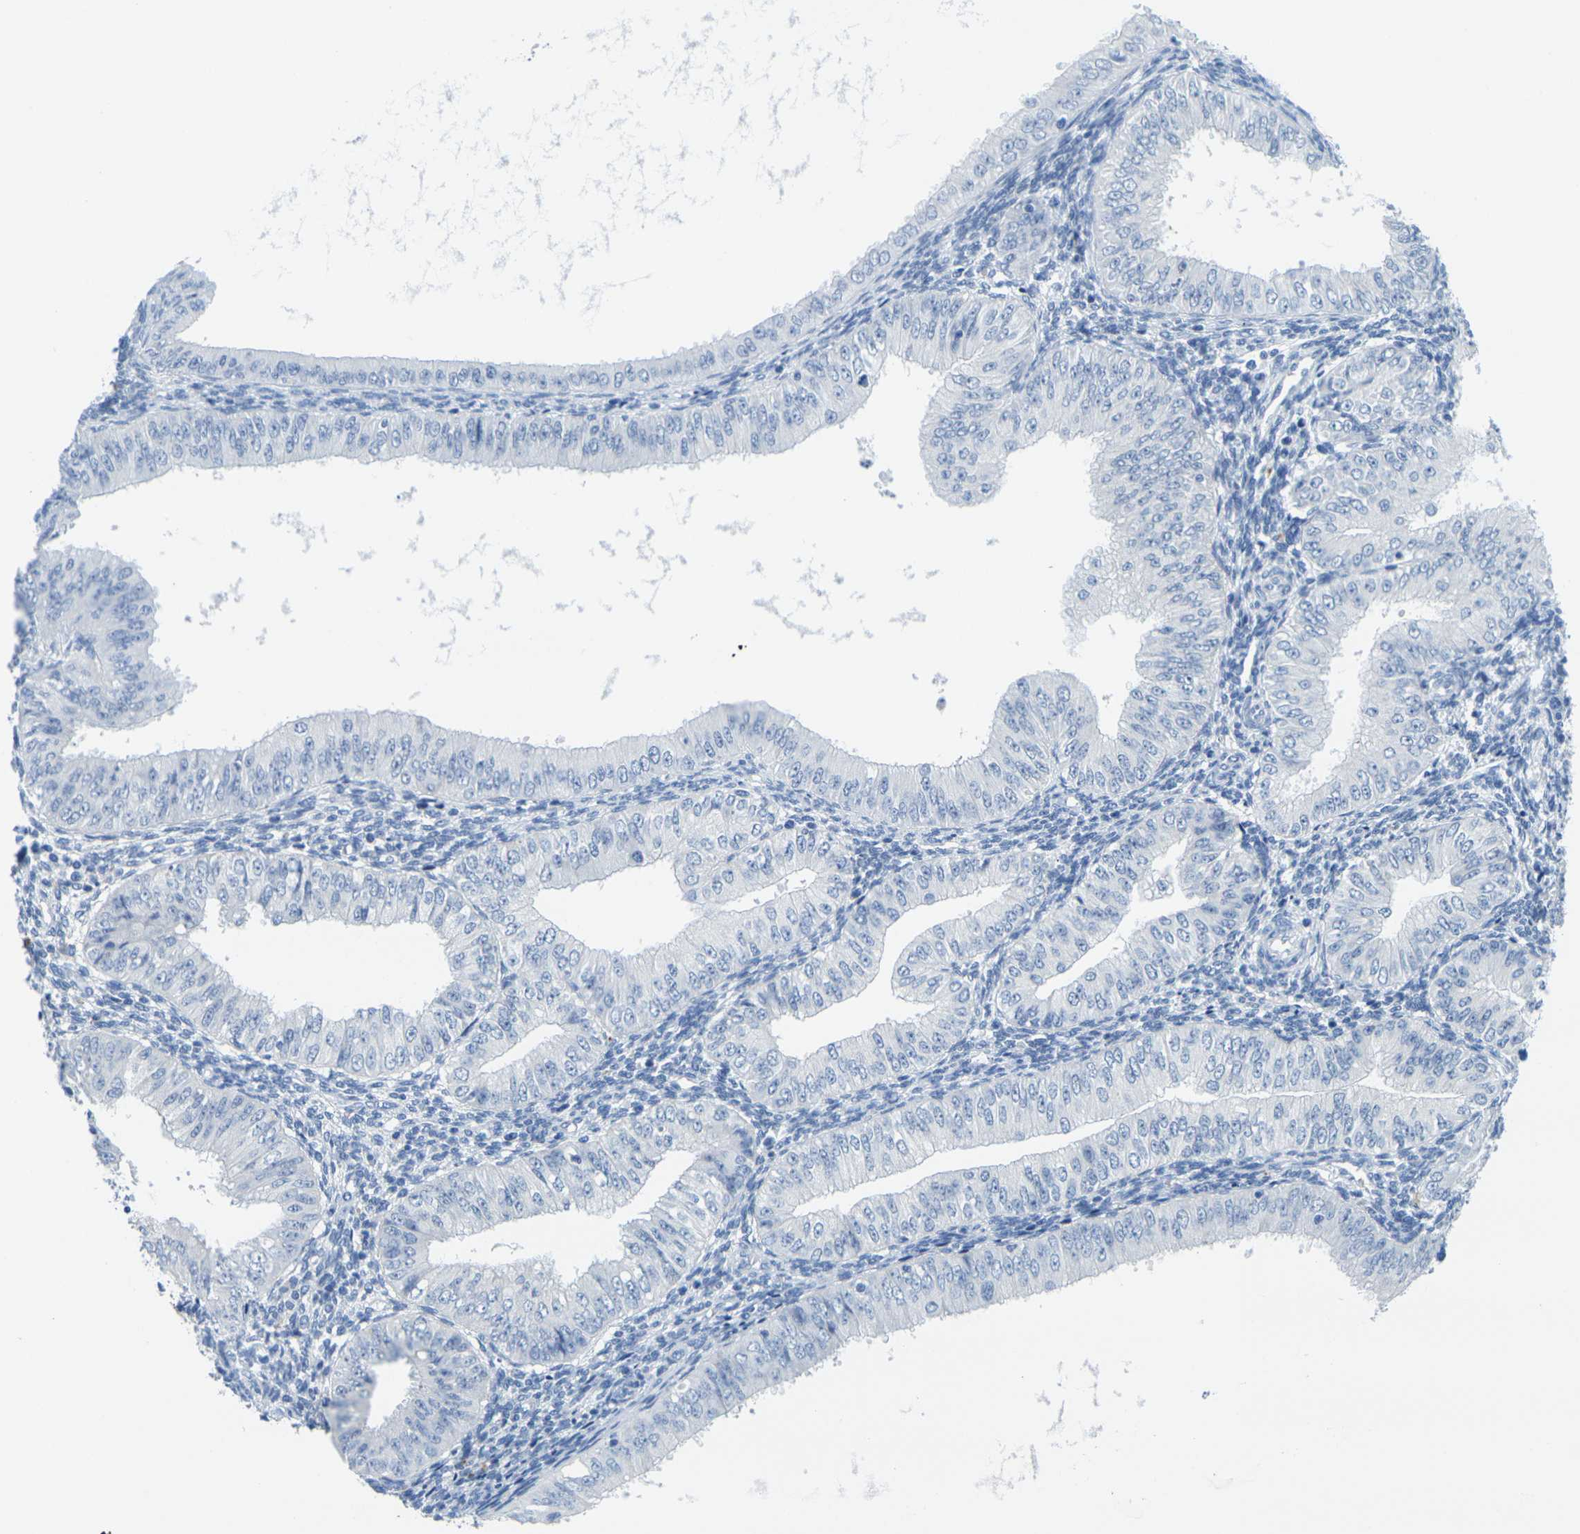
{"staining": {"intensity": "negative", "quantity": "none", "location": "none"}, "tissue": "endometrial cancer", "cell_type": "Tumor cells", "image_type": "cancer", "snomed": [{"axis": "morphology", "description": "Normal tissue, NOS"}, {"axis": "morphology", "description": "Adenocarcinoma, NOS"}, {"axis": "topography", "description": "Endometrium"}], "caption": "Endometrial cancer stained for a protein using immunohistochemistry reveals no positivity tumor cells.", "gene": "FAM3D", "patient": {"sex": "female", "age": 53}}